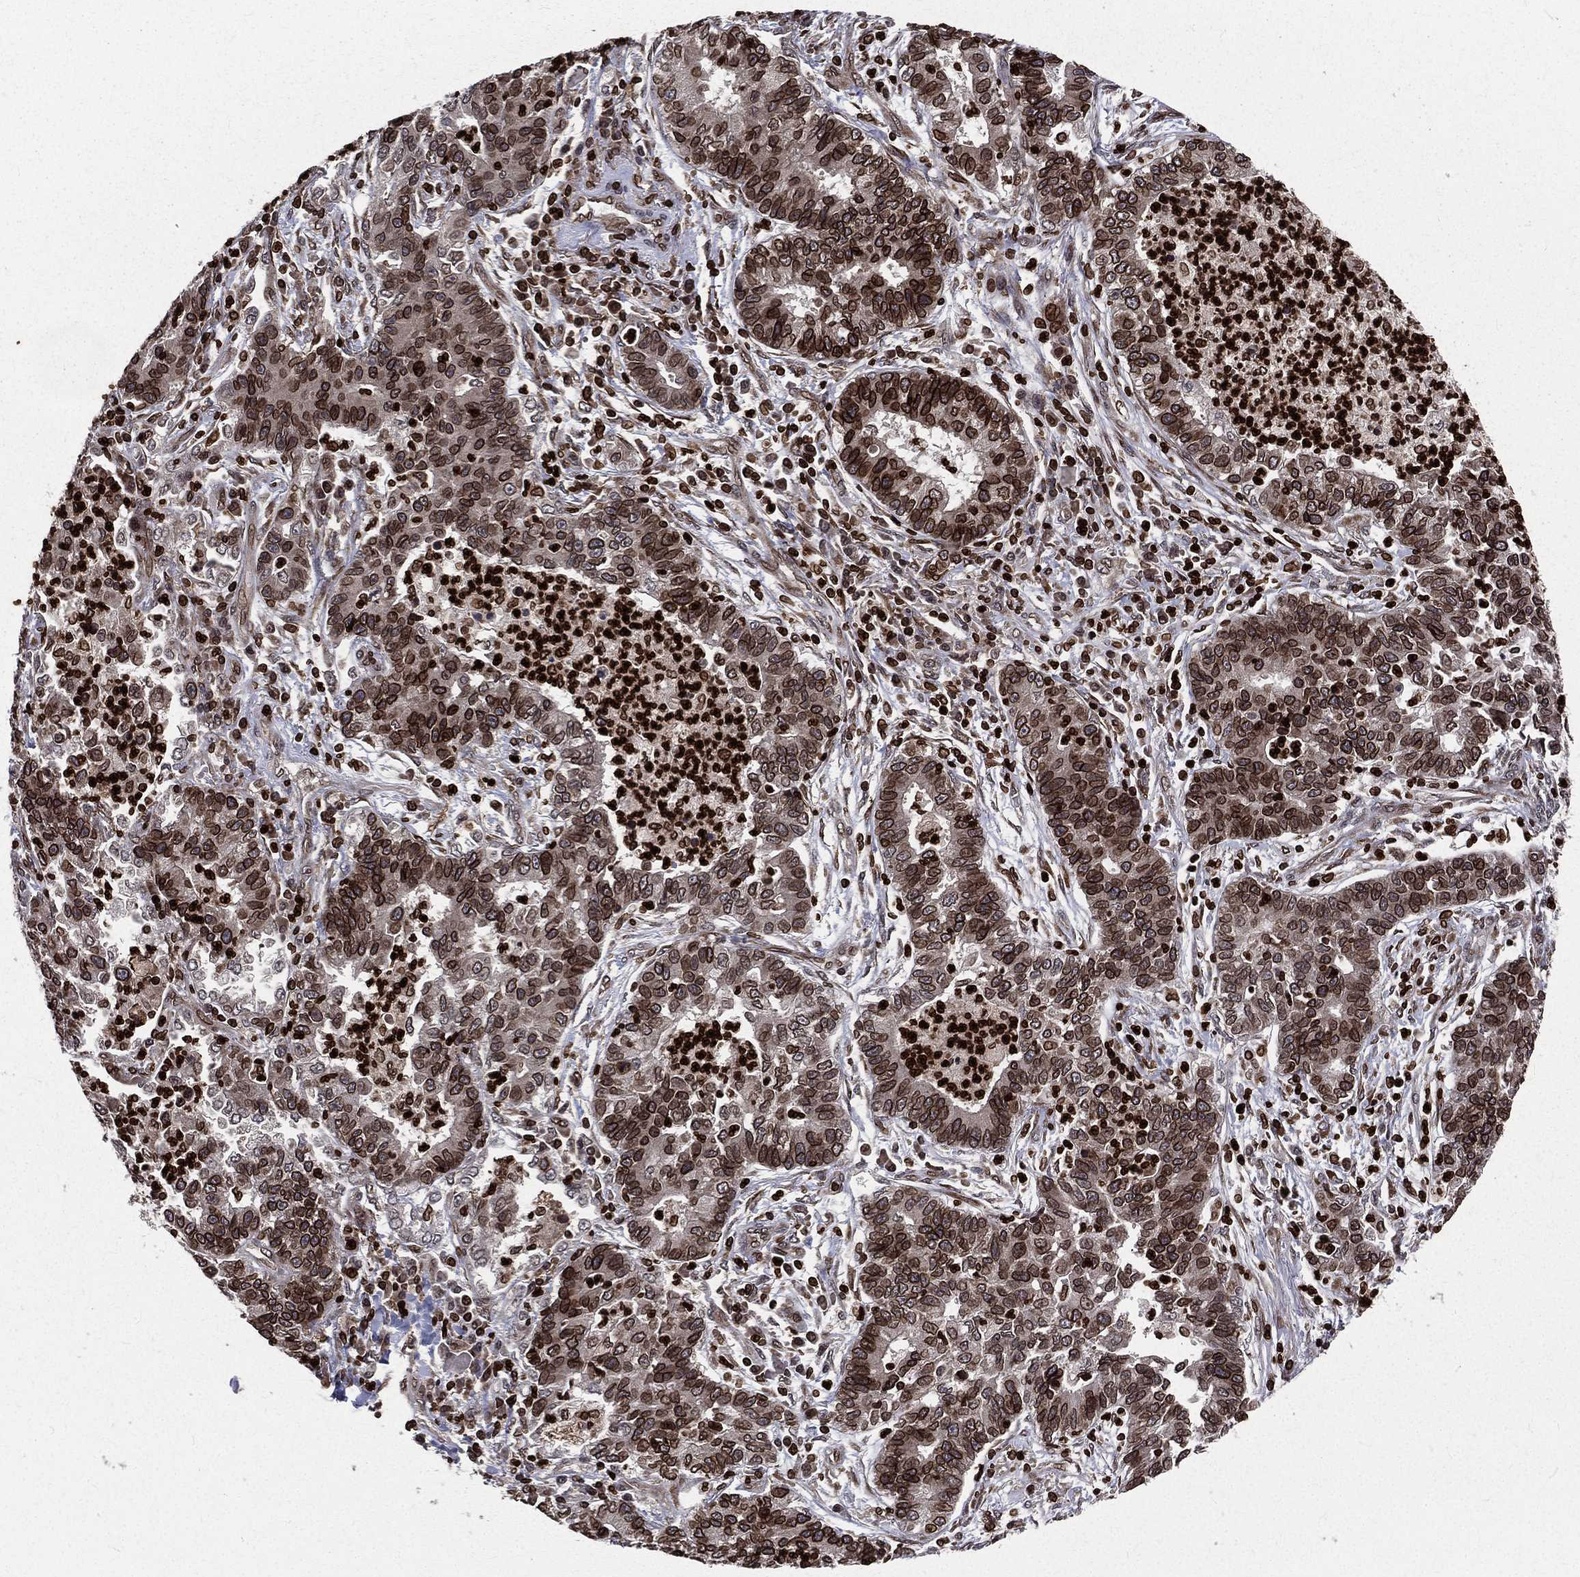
{"staining": {"intensity": "strong", "quantity": "25%-75%", "location": "cytoplasmic/membranous,nuclear"}, "tissue": "lung cancer", "cell_type": "Tumor cells", "image_type": "cancer", "snomed": [{"axis": "morphology", "description": "Adenocarcinoma, NOS"}, {"axis": "topography", "description": "Lung"}], "caption": "Tumor cells show high levels of strong cytoplasmic/membranous and nuclear positivity in about 25%-75% of cells in human adenocarcinoma (lung). The staining was performed using DAB (3,3'-diaminobenzidine), with brown indicating positive protein expression. Nuclei are stained blue with hematoxylin.", "gene": "LBR", "patient": {"sex": "female", "age": 57}}